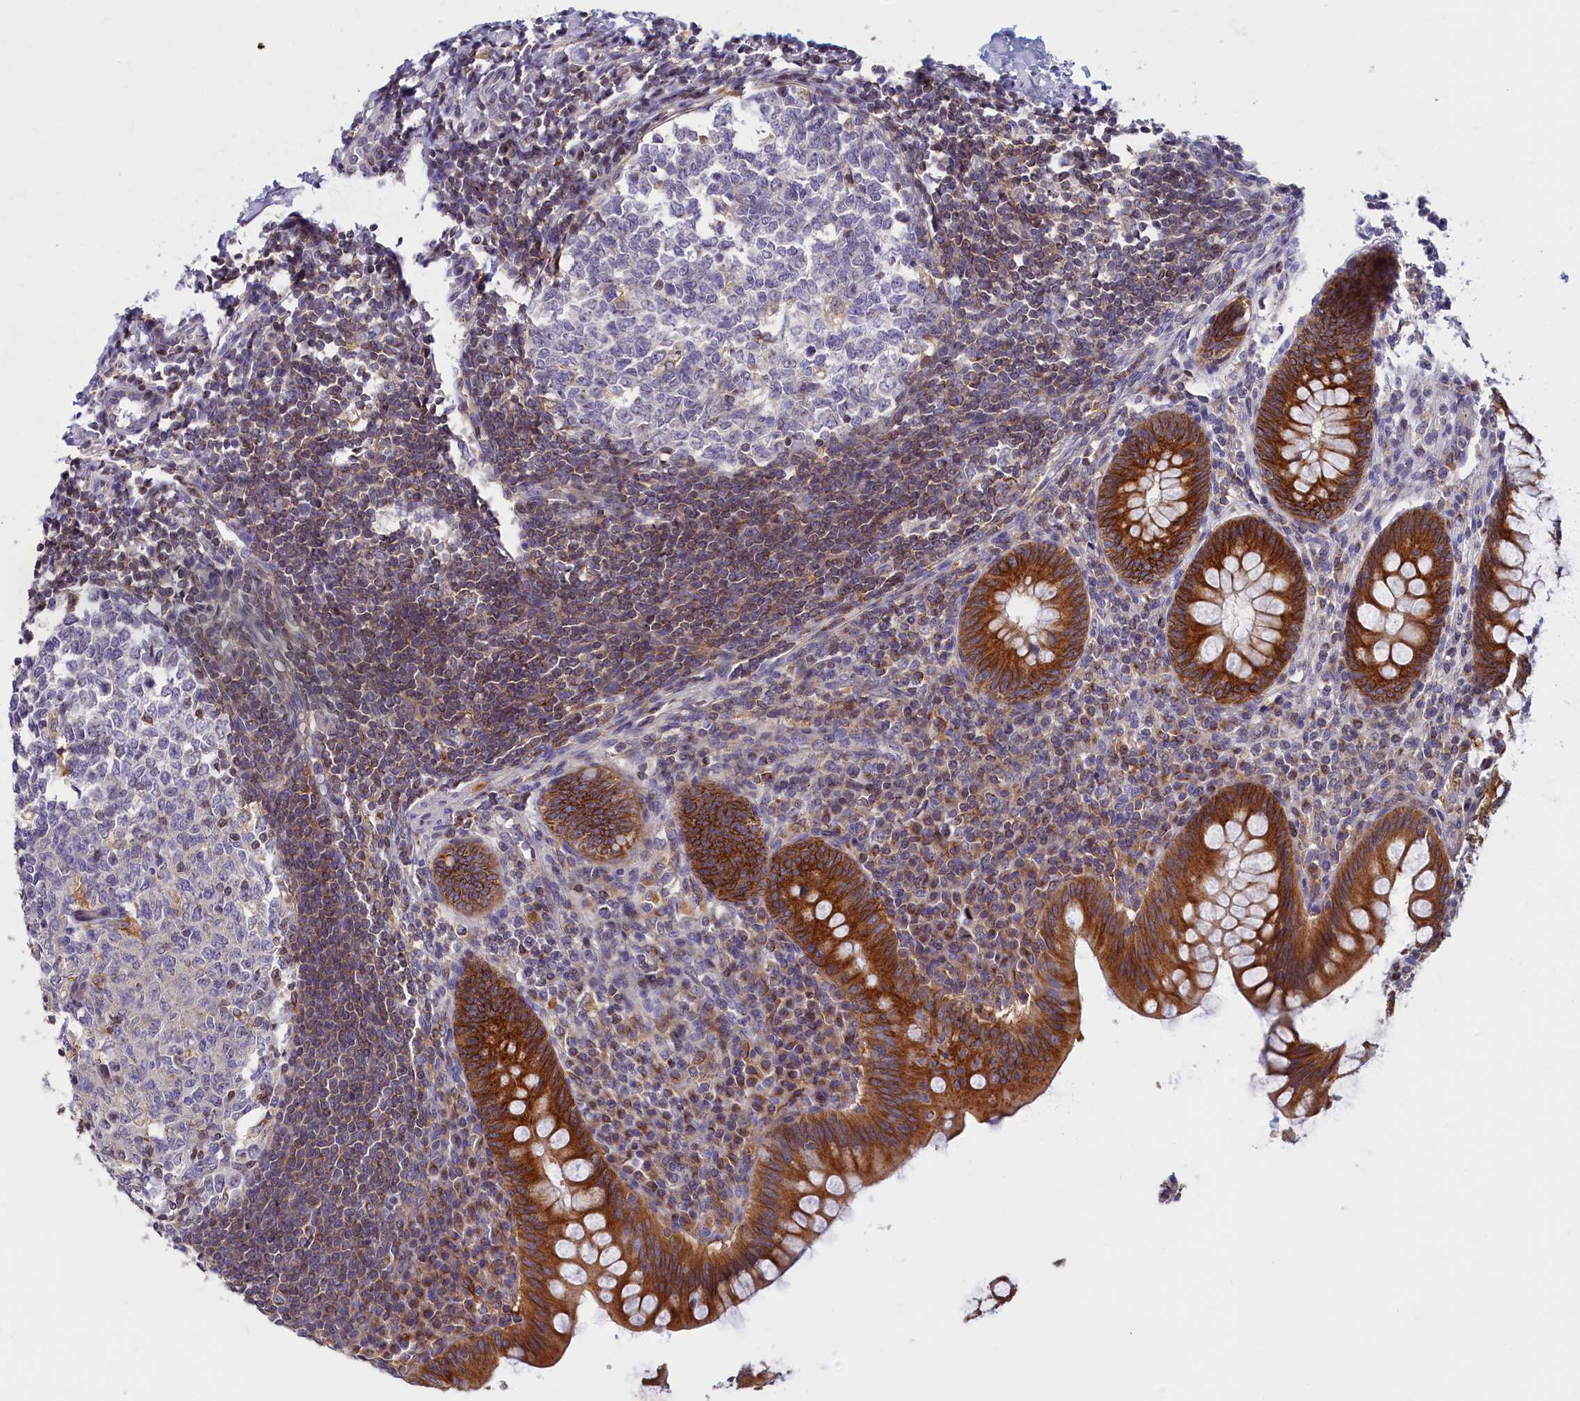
{"staining": {"intensity": "strong", "quantity": ">75%", "location": "cytoplasmic/membranous"}, "tissue": "appendix", "cell_type": "Glandular cells", "image_type": "normal", "snomed": [{"axis": "morphology", "description": "Normal tissue, NOS"}, {"axis": "topography", "description": "Appendix"}], "caption": "Appendix stained with immunohistochemistry exhibits strong cytoplasmic/membranous expression in about >75% of glandular cells. The protein is stained brown, and the nuclei are stained in blue (DAB (3,3'-diaminobenzidine) IHC with brightfield microscopy, high magnification).", "gene": "NOL10", "patient": {"sex": "female", "age": 33}}